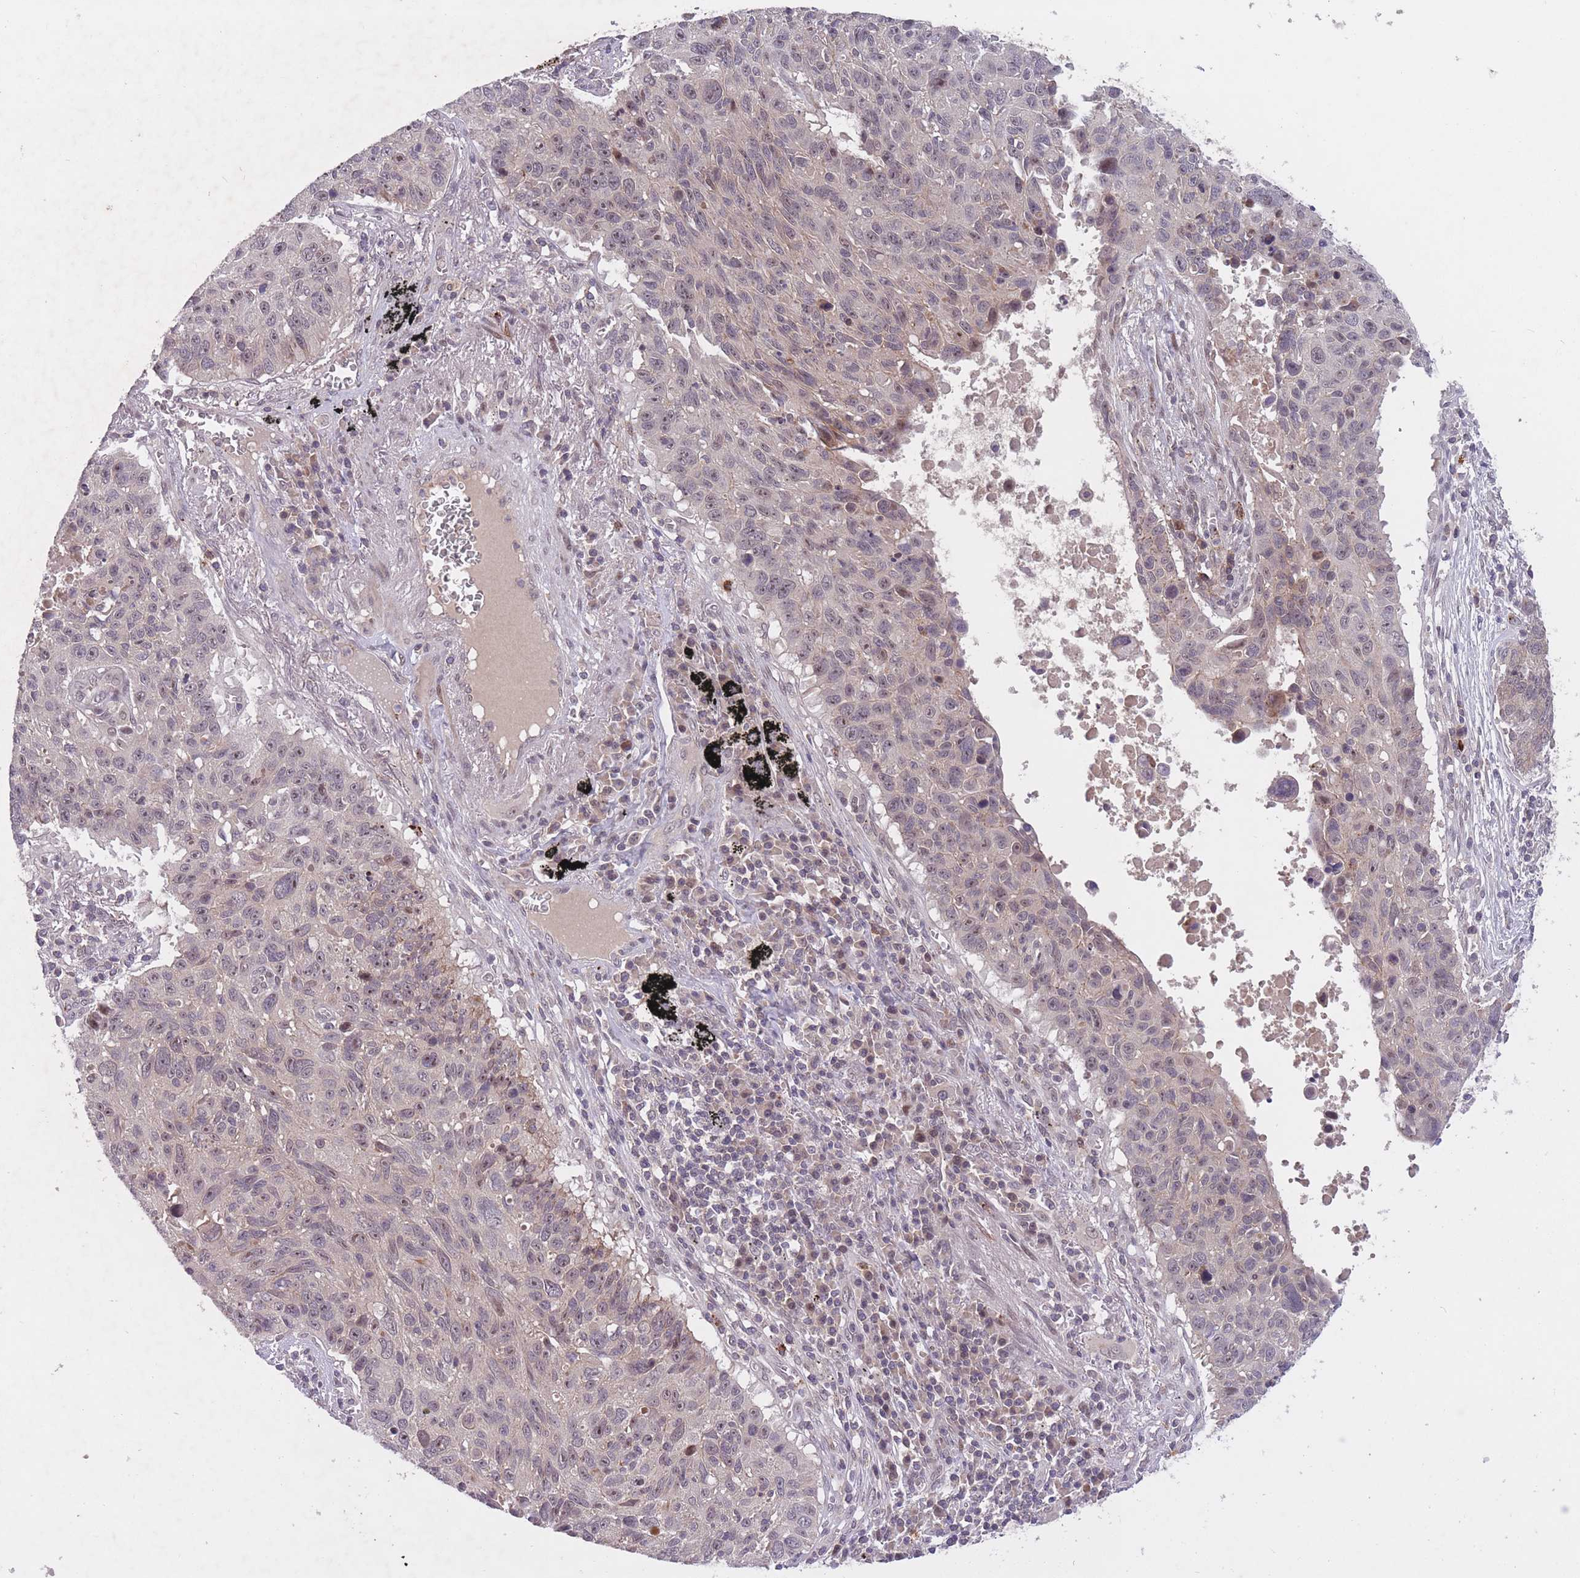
{"staining": {"intensity": "weak", "quantity": "<25%", "location": "nuclear"}, "tissue": "lung cancer", "cell_type": "Tumor cells", "image_type": "cancer", "snomed": [{"axis": "morphology", "description": "Squamous cell carcinoma, NOS"}, {"axis": "topography", "description": "Lung"}], "caption": "A micrograph of lung cancer stained for a protein shows no brown staining in tumor cells.", "gene": "SECTM1", "patient": {"sex": "male", "age": 66}}